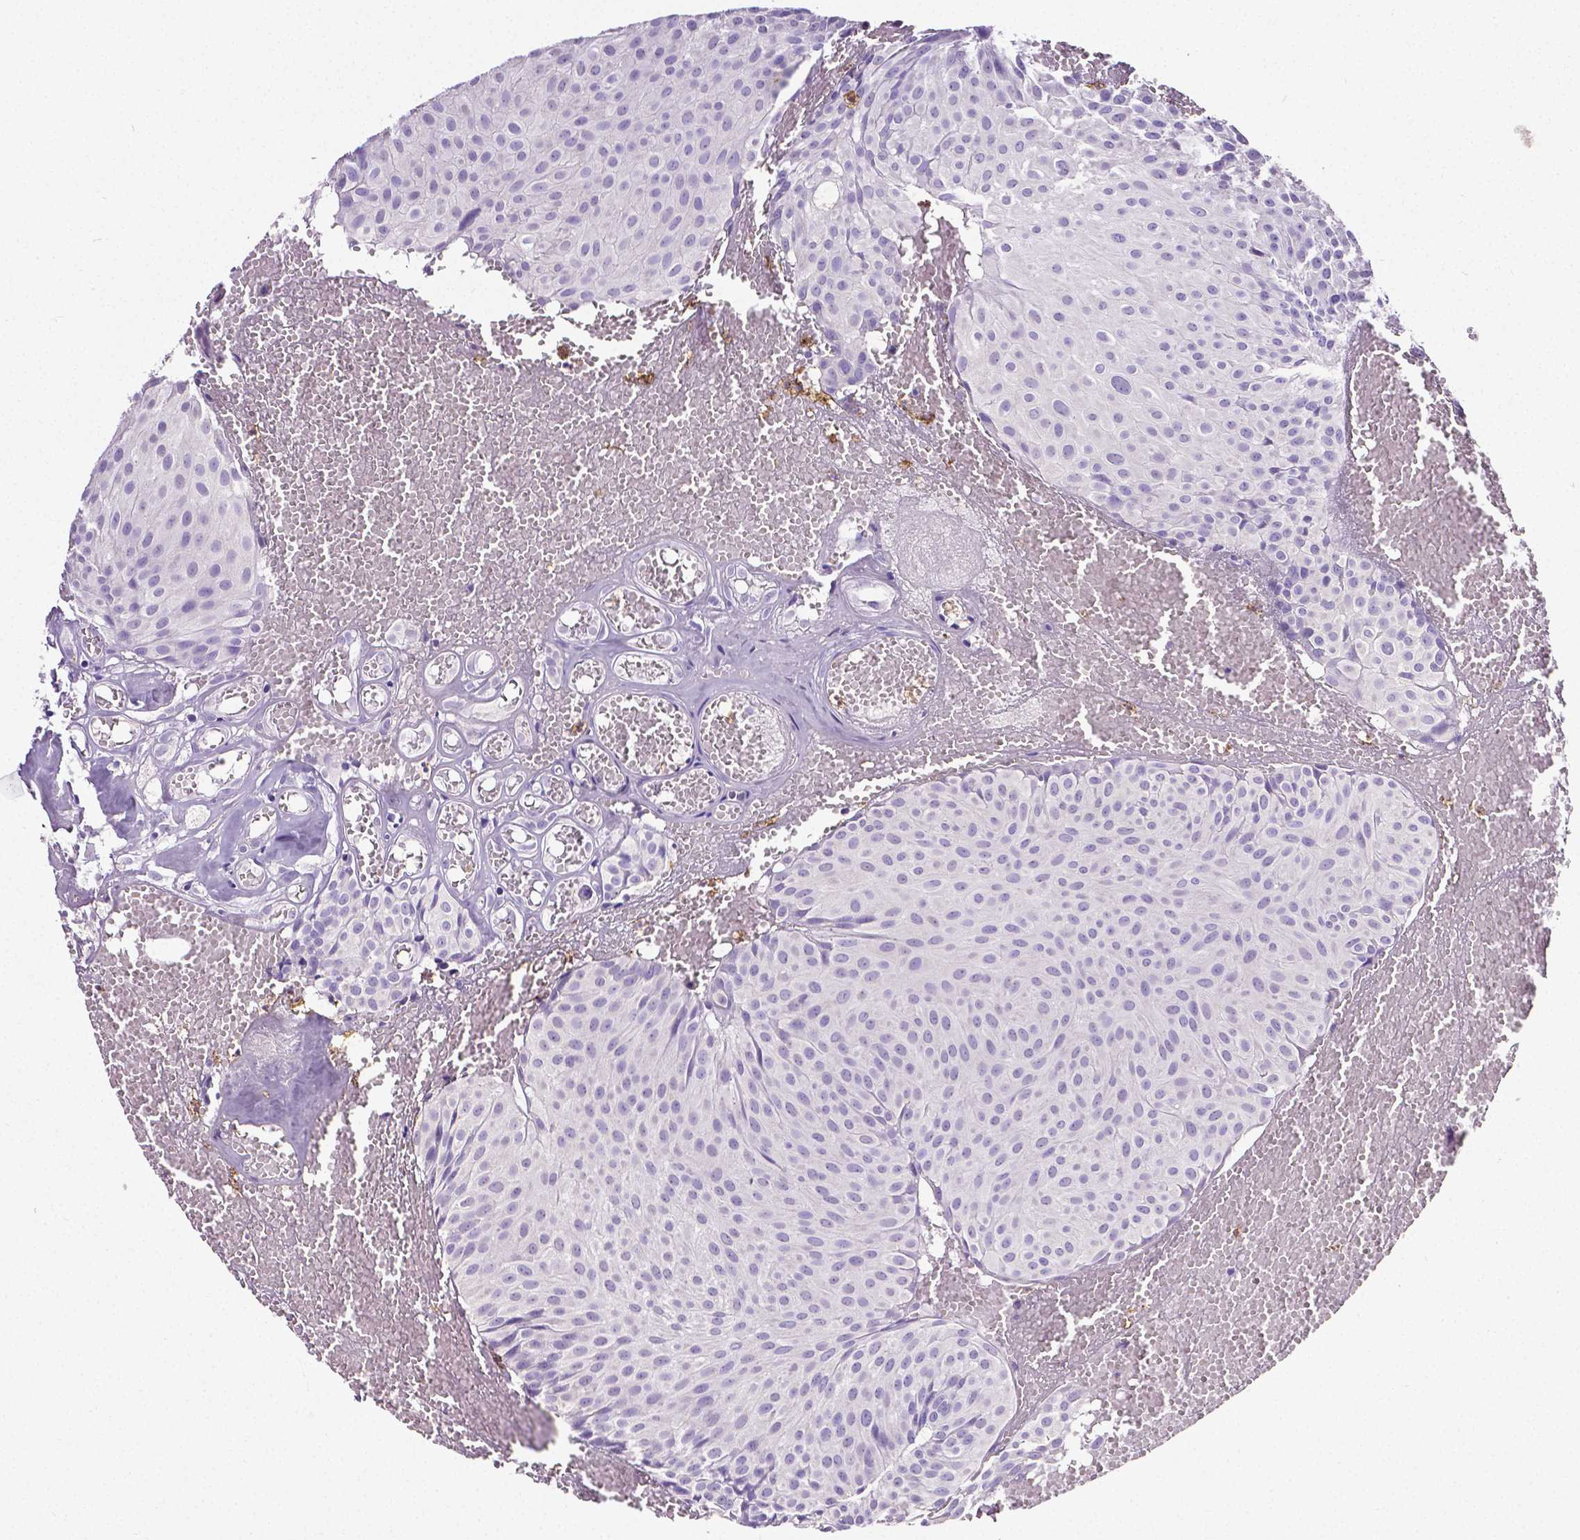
{"staining": {"intensity": "negative", "quantity": "none", "location": "none"}, "tissue": "urothelial cancer", "cell_type": "Tumor cells", "image_type": "cancer", "snomed": [{"axis": "morphology", "description": "Urothelial carcinoma, Low grade"}, {"axis": "topography", "description": "Urinary bladder"}], "caption": "High power microscopy histopathology image of an immunohistochemistry (IHC) micrograph of urothelial cancer, revealing no significant positivity in tumor cells. (Brightfield microscopy of DAB (3,3'-diaminobenzidine) IHC at high magnification).", "gene": "MMP9", "patient": {"sex": "male", "age": 63}}